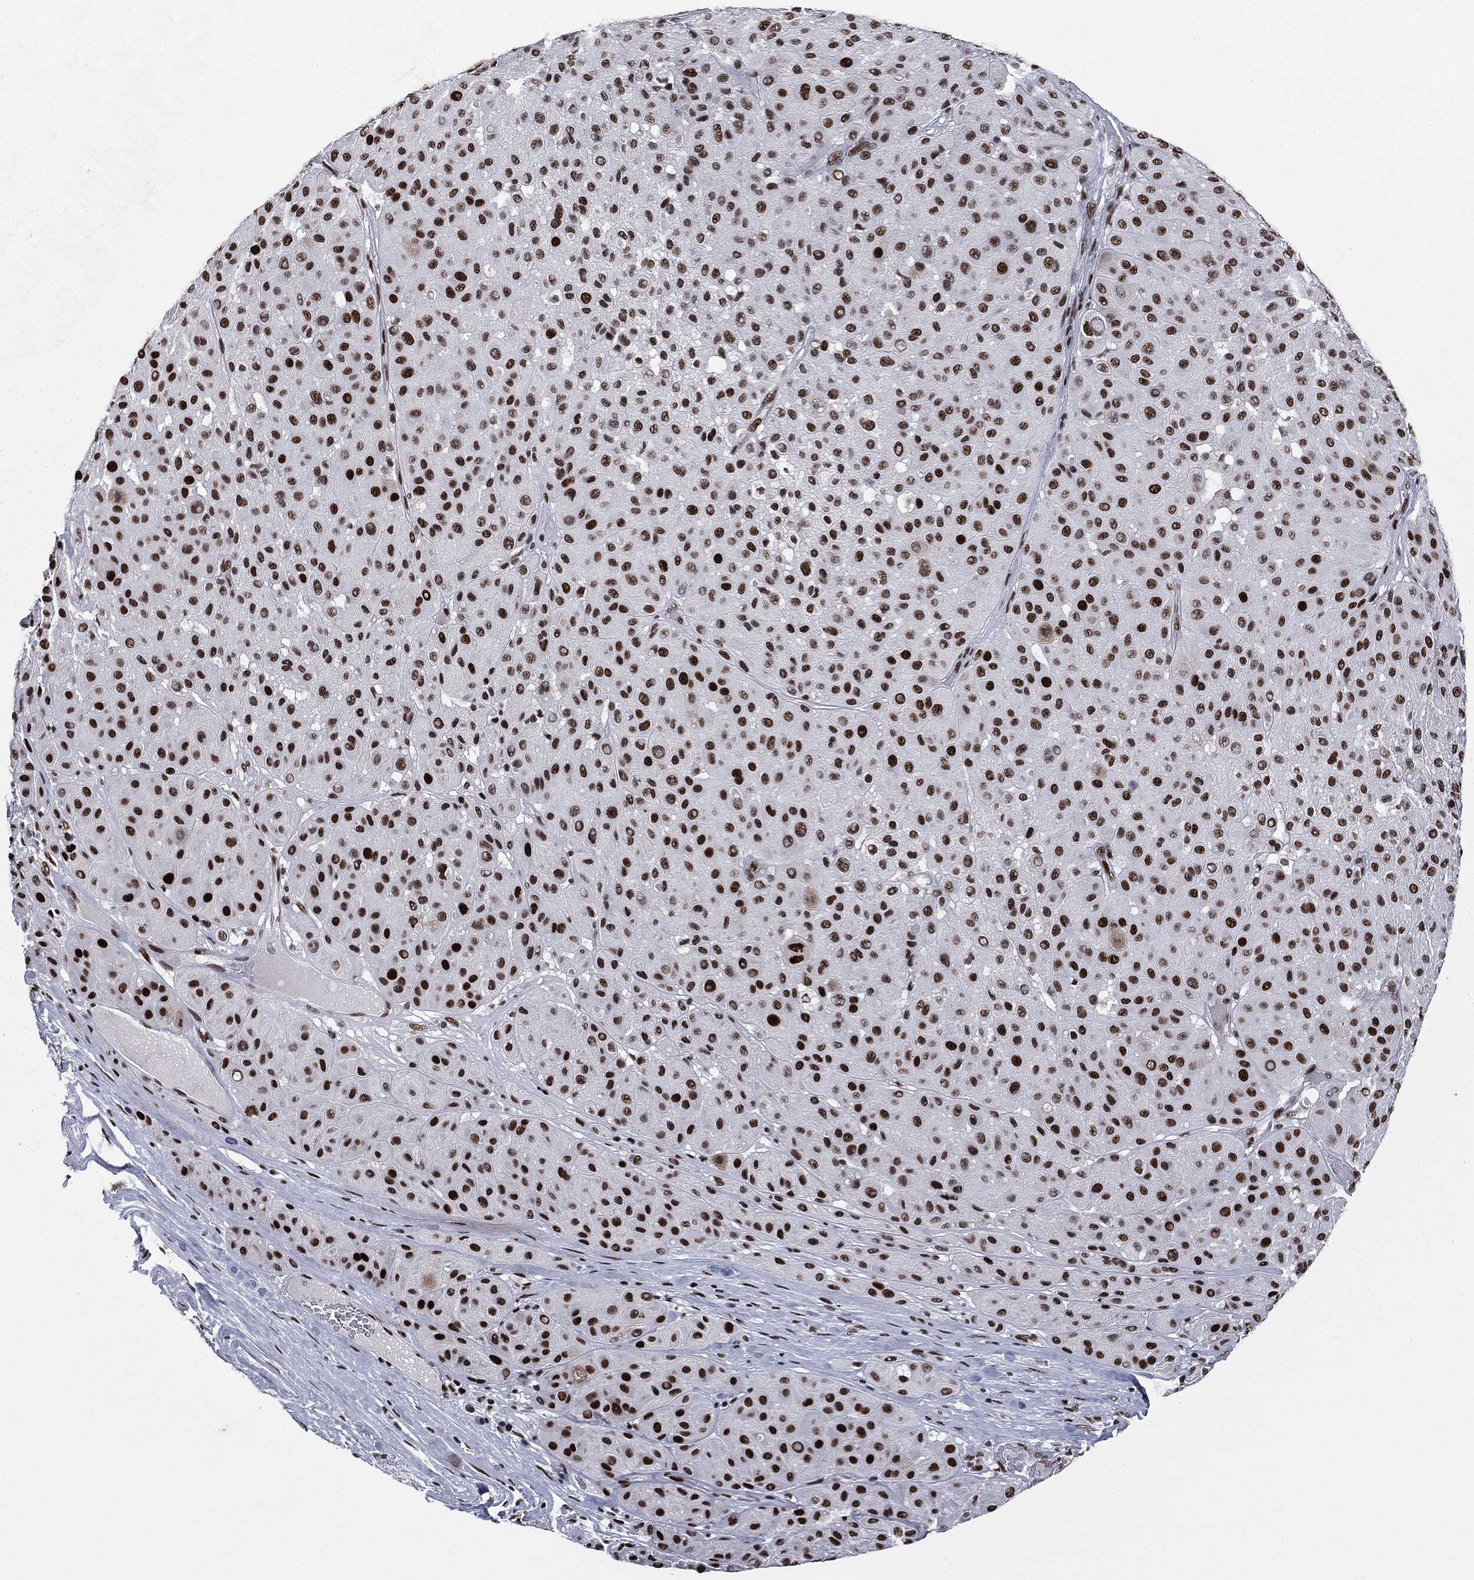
{"staining": {"intensity": "strong", "quantity": ">75%", "location": "nuclear"}, "tissue": "melanoma", "cell_type": "Tumor cells", "image_type": "cancer", "snomed": [{"axis": "morphology", "description": "Malignant melanoma, Metastatic site"}, {"axis": "topography", "description": "Smooth muscle"}], "caption": "Immunohistochemical staining of melanoma demonstrates strong nuclear protein expression in about >75% of tumor cells.", "gene": "MSH2", "patient": {"sex": "male", "age": 41}}